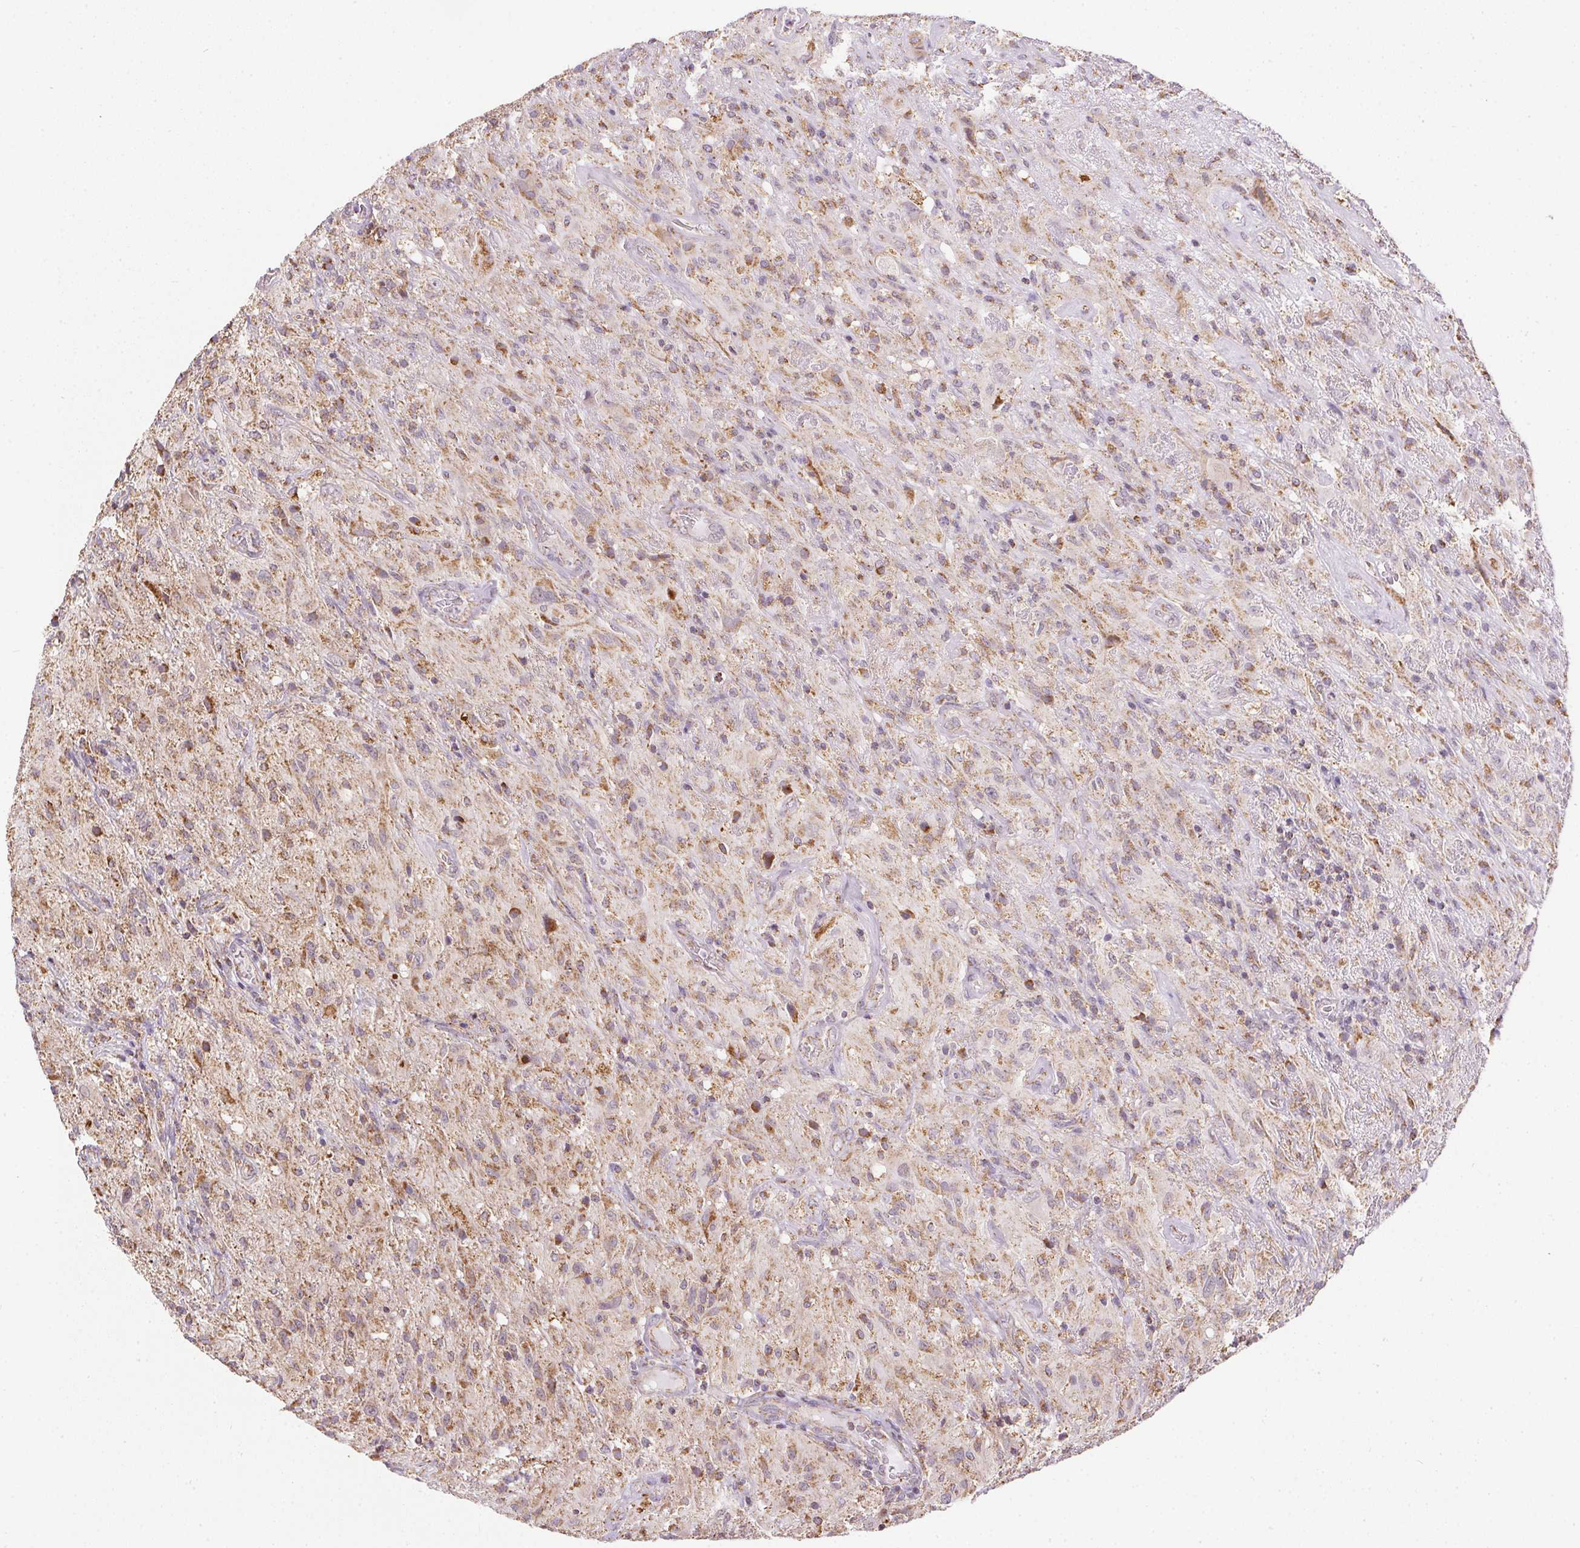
{"staining": {"intensity": "weak", "quantity": "25%-75%", "location": "cytoplasmic/membranous"}, "tissue": "glioma", "cell_type": "Tumor cells", "image_type": "cancer", "snomed": [{"axis": "morphology", "description": "Glioma, malignant, High grade"}, {"axis": "topography", "description": "Brain"}], "caption": "DAB immunohistochemical staining of glioma shows weak cytoplasmic/membranous protein positivity in approximately 25%-75% of tumor cells. (DAB (3,3'-diaminobenzidine) = brown stain, brightfield microscopy at high magnification).", "gene": "MAPK11", "patient": {"sex": "male", "age": 46}}